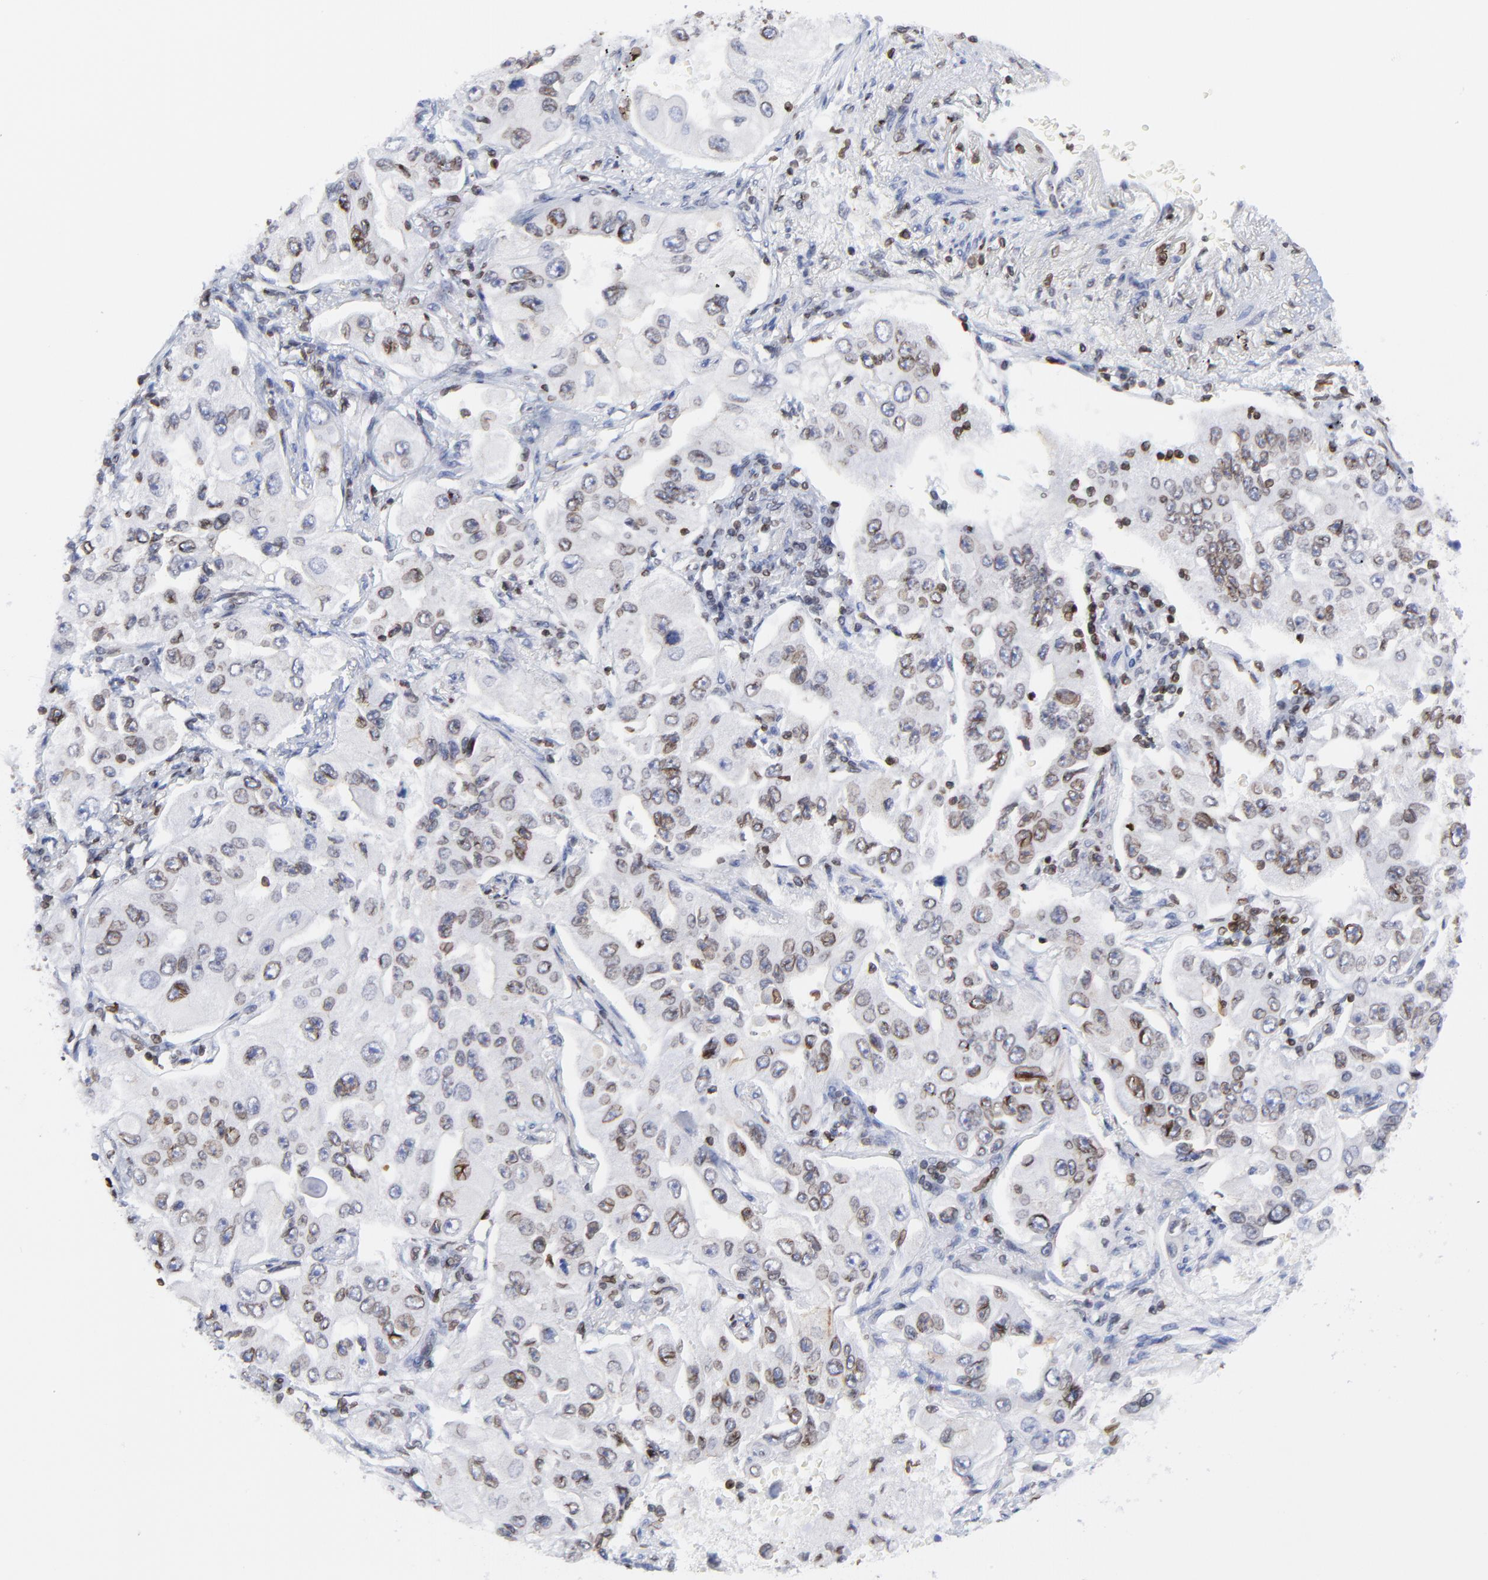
{"staining": {"intensity": "weak", "quantity": "25%-75%", "location": "cytoplasmic/membranous,nuclear"}, "tissue": "lung cancer", "cell_type": "Tumor cells", "image_type": "cancer", "snomed": [{"axis": "morphology", "description": "Adenocarcinoma, NOS"}, {"axis": "topography", "description": "Lung"}], "caption": "Brown immunohistochemical staining in human lung adenocarcinoma exhibits weak cytoplasmic/membranous and nuclear positivity in approximately 25%-75% of tumor cells.", "gene": "THAP7", "patient": {"sex": "male", "age": 84}}